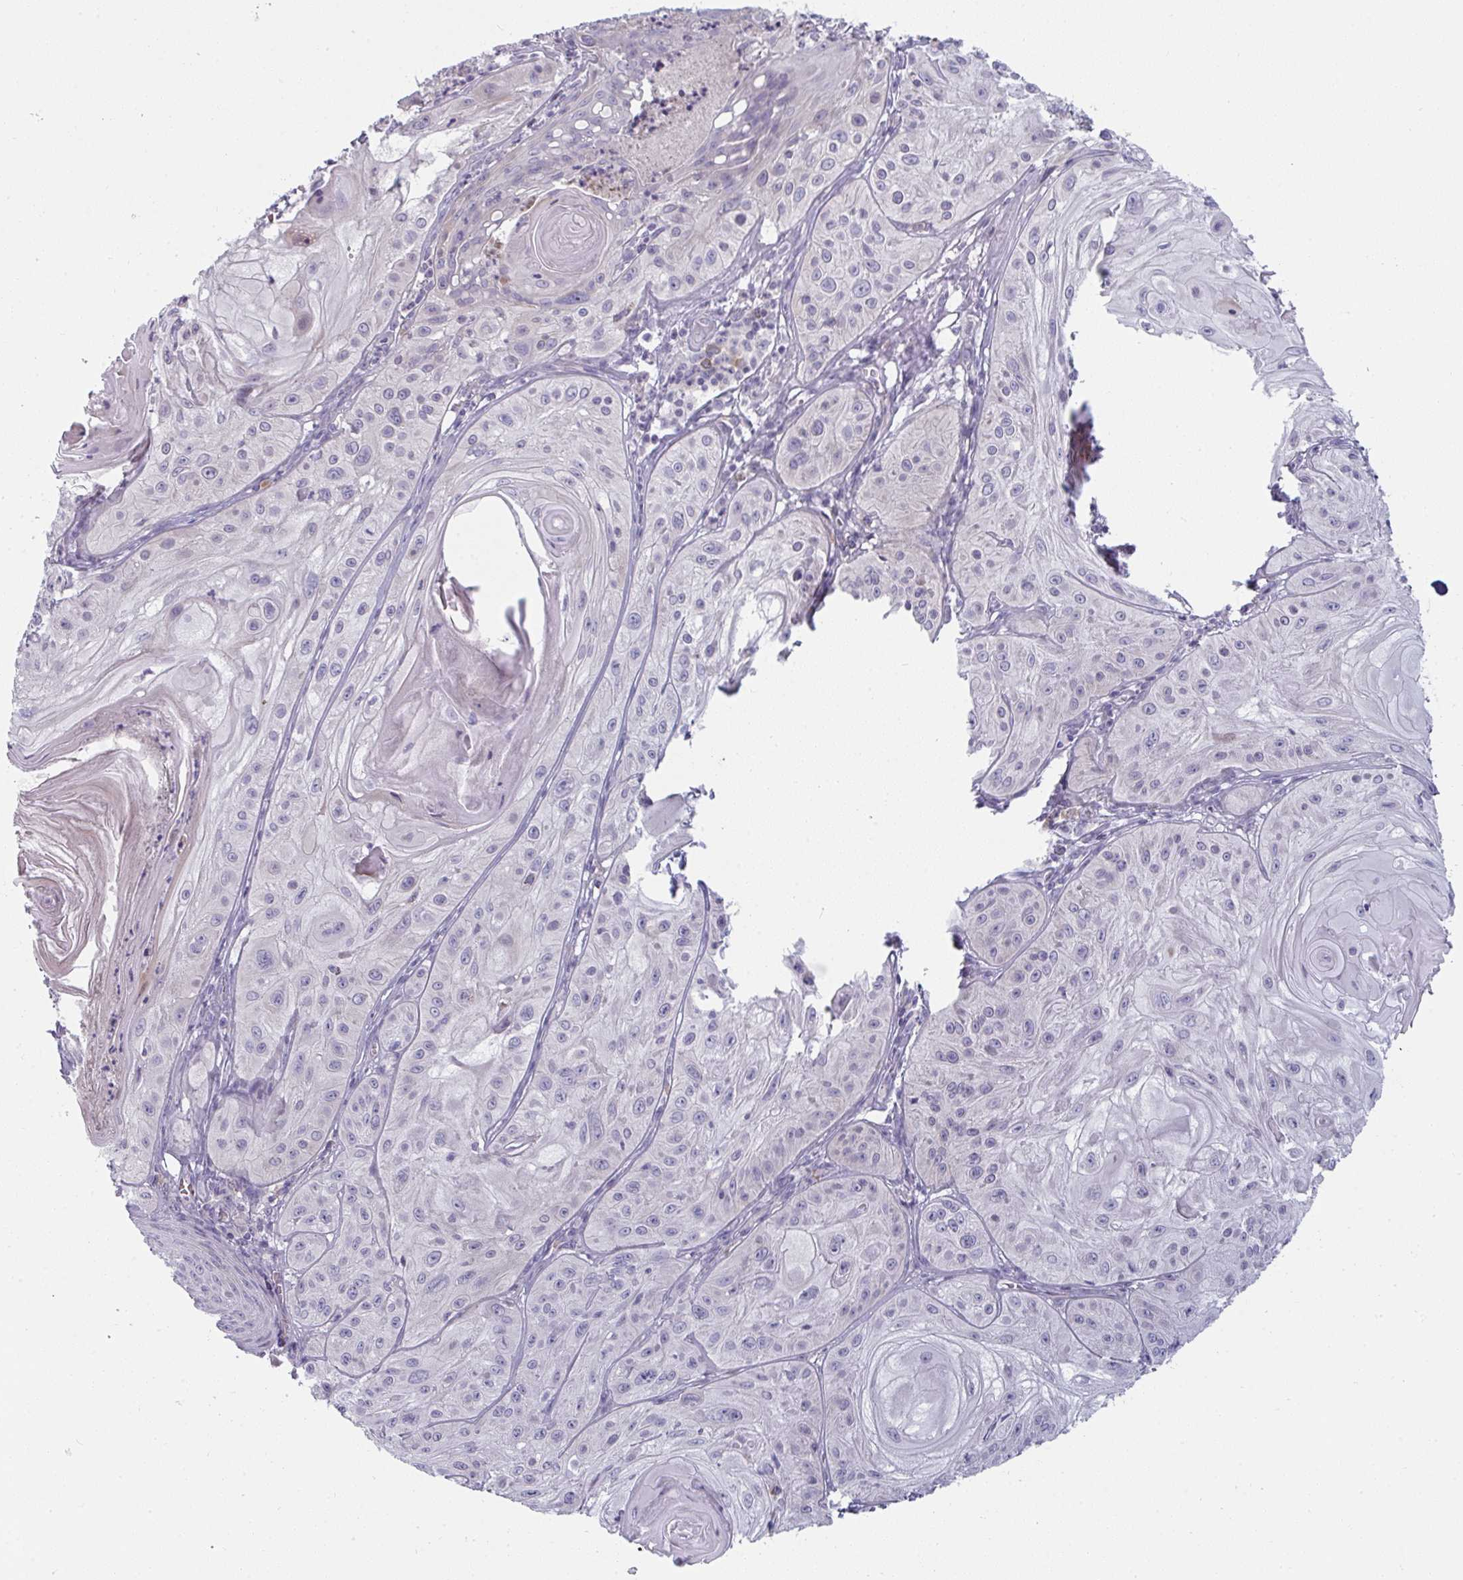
{"staining": {"intensity": "negative", "quantity": "none", "location": "none"}, "tissue": "skin cancer", "cell_type": "Tumor cells", "image_type": "cancer", "snomed": [{"axis": "morphology", "description": "Squamous cell carcinoma, NOS"}, {"axis": "topography", "description": "Skin"}], "caption": "Histopathology image shows no protein expression in tumor cells of skin squamous cell carcinoma tissue.", "gene": "SHB", "patient": {"sex": "male", "age": 85}}